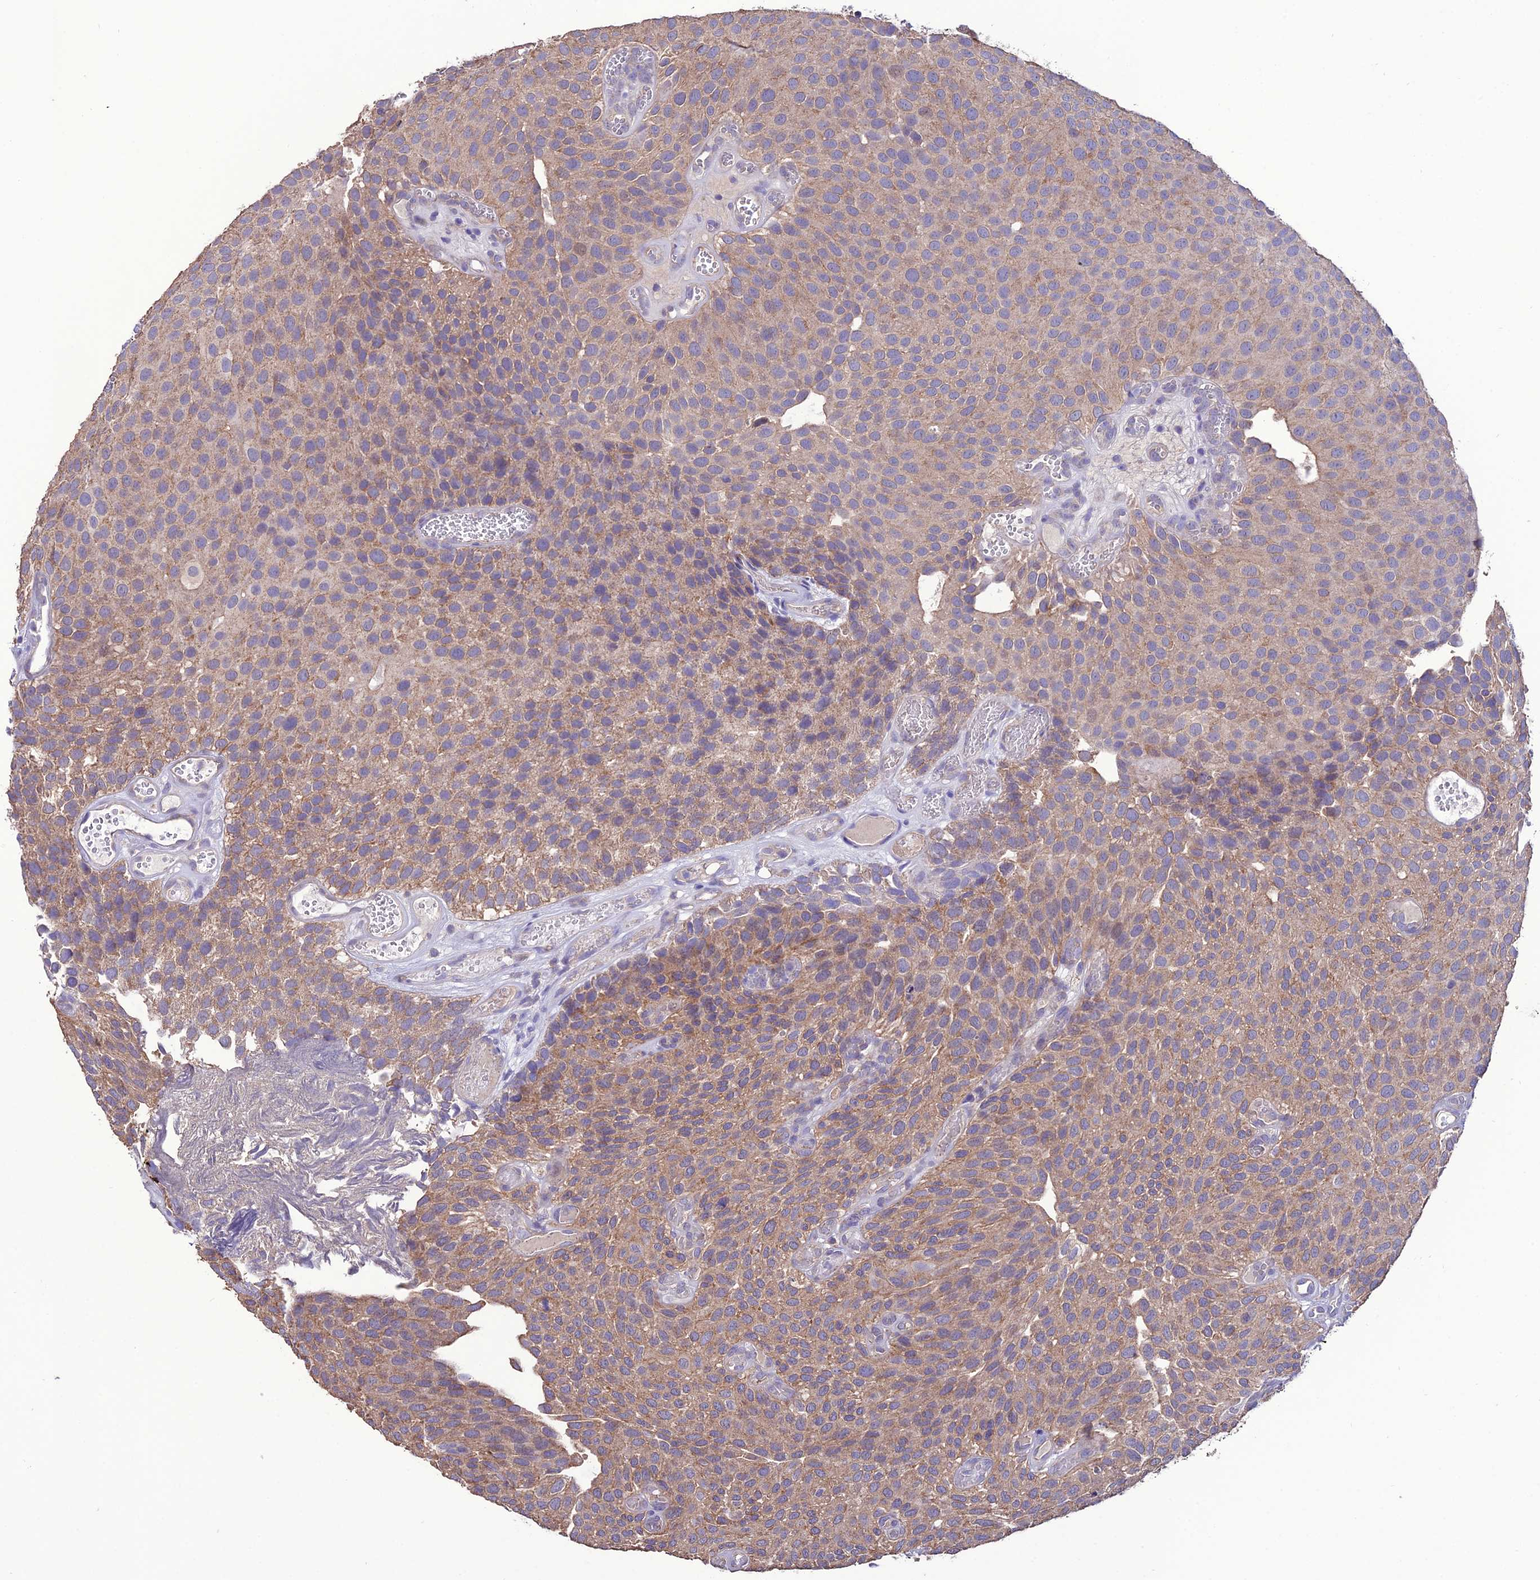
{"staining": {"intensity": "moderate", "quantity": "25%-75%", "location": "cytoplasmic/membranous"}, "tissue": "urothelial cancer", "cell_type": "Tumor cells", "image_type": "cancer", "snomed": [{"axis": "morphology", "description": "Urothelial carcinoma, Low grade"}, {"axis": "topography", "description": "Urinary bladder"}], "caption": "The photomicrograph demonstrates staining of urothelial carcinoma (low-grade), revealing moderate cytoplasmic/membranous protein staining (brown color) within tumor cells. Ihc stains the protein in brown and the nuclei are stained blue.", "gene": "HOGA1", "patient": {"sex": "male", "age": 89}}